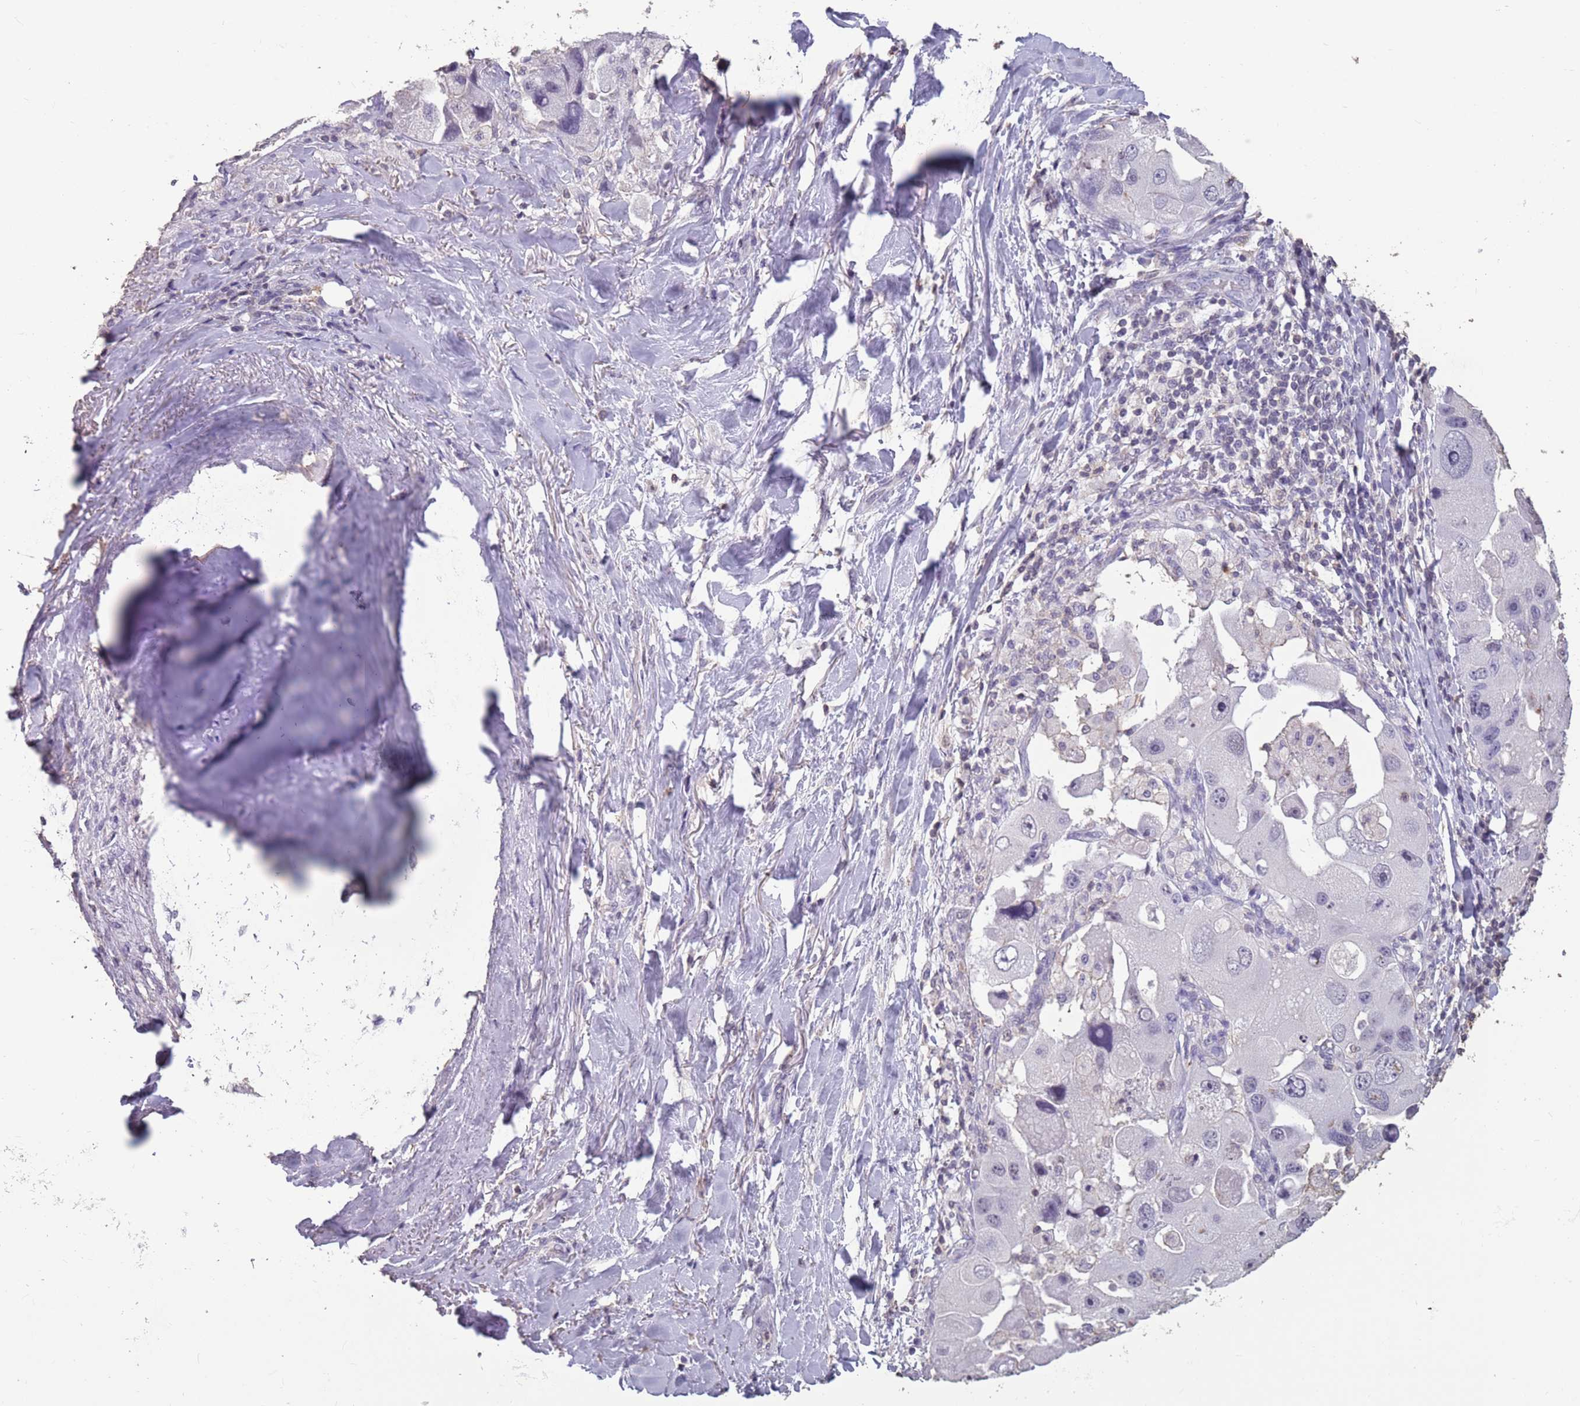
{"staining": {"intensity": "negative", "quantity": "none", "location": "none"}, "tissue": "lung cancer", "cell_type": "Tumor cells", "image_type": "cancer", "snomed": [{"axis": "morphology", "description": "Adenocarcinoma, NOS"}, {"axis": "topography", "description": "Lung"}], "caption": "Adenocarcinoma (lung) was stained to show a protein in brown. There is no significant expression in tumor cells. (Stains: DAB (3,3'-diaminobenzidine) immunohistochemistry with hematoxylin counter stain, Microscopy: brightfield microscopy at high magnification).", "gene": "SUN5", "patient": {"sex": "female", "age": 54}}